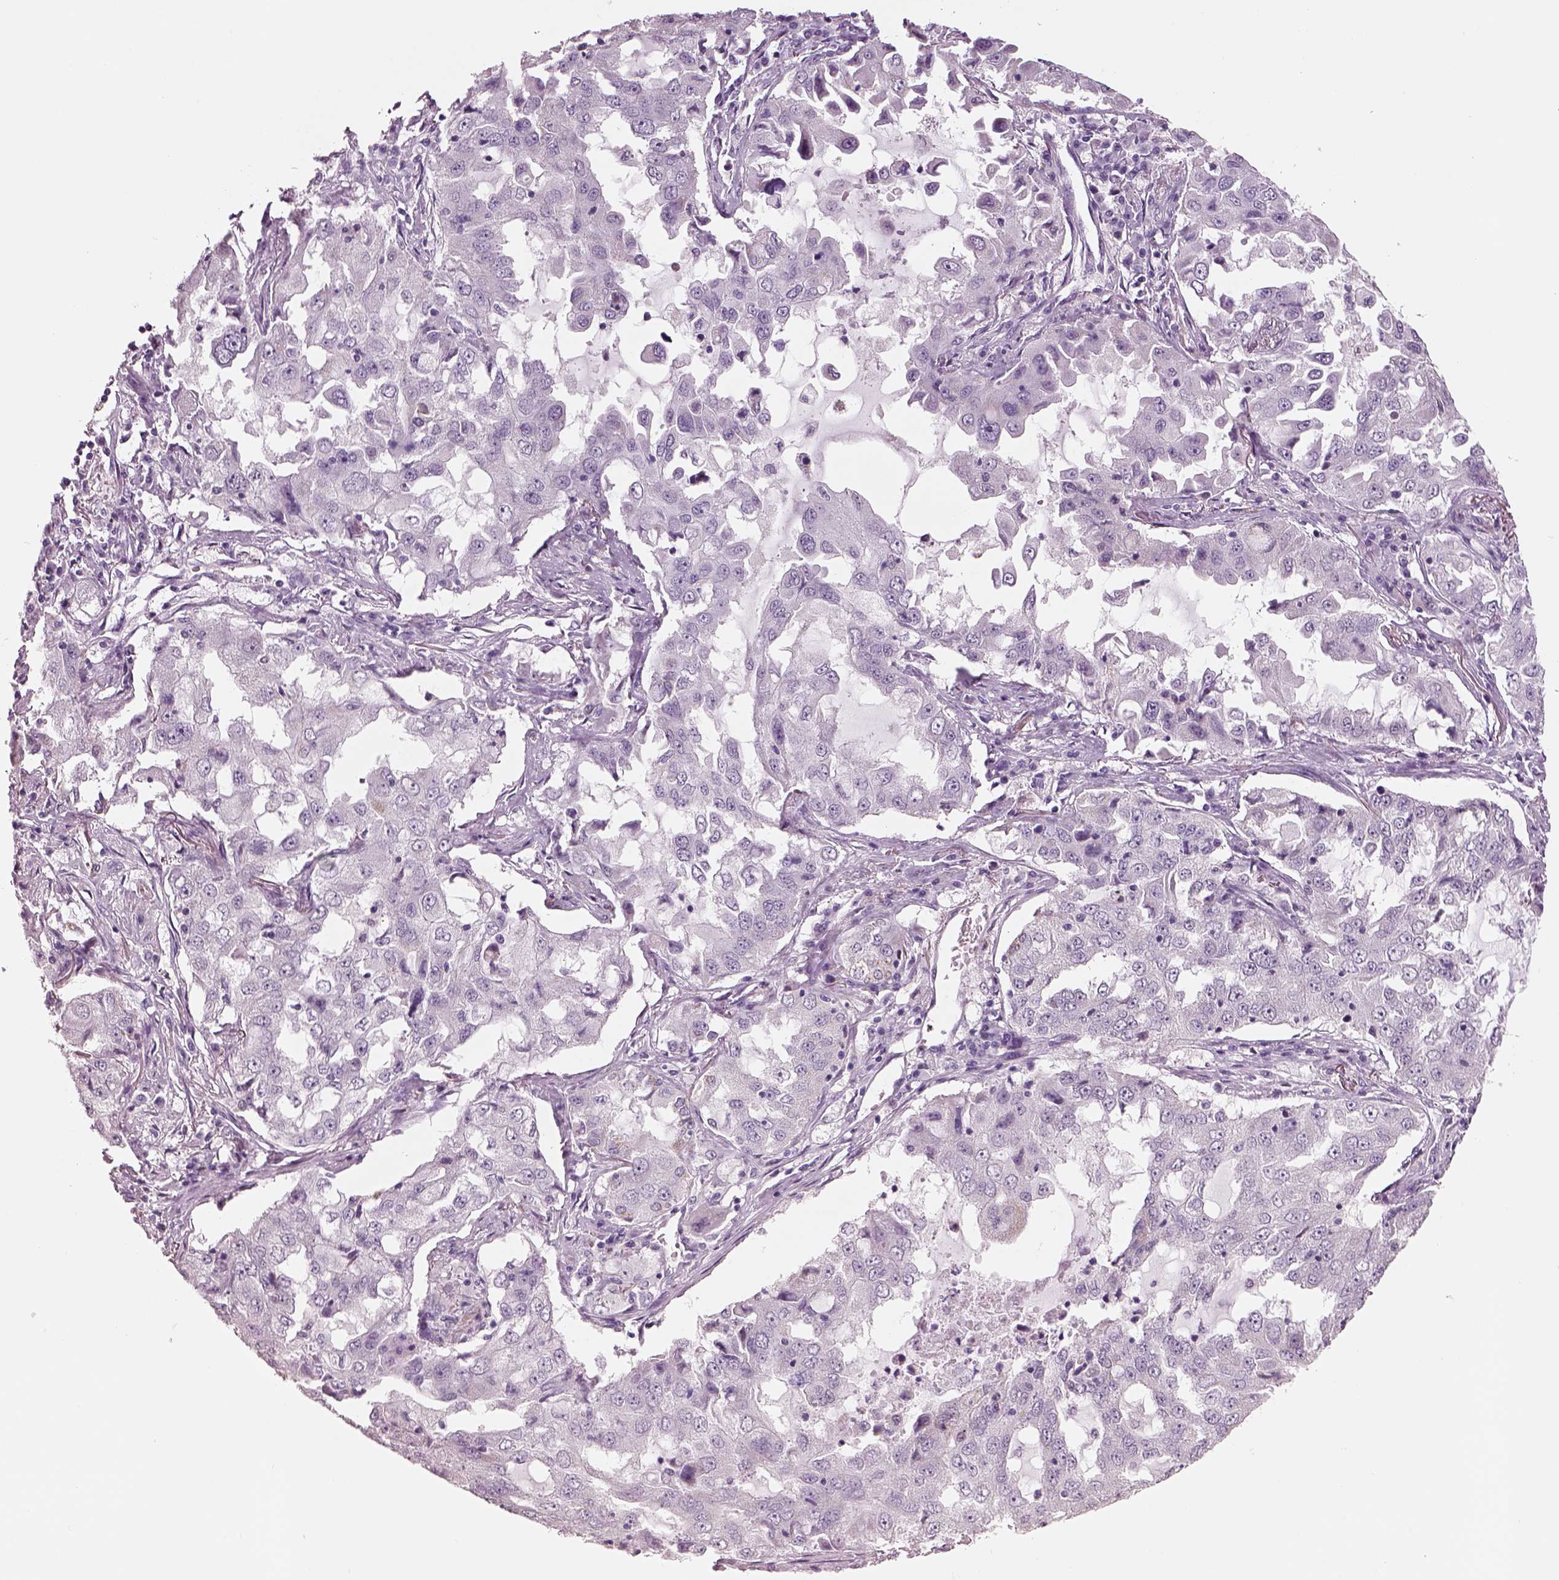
{"staining": {"intensity": "negative", "quantity": "none", "location": "none"}, "tissue": "lung cancer", "cell_type": "Tumor cells", "image_type": "cancer", "snomed": [{"axis": "morphology", "description": "Adenocarcinoma, NOS"}, {"axis": "topography", "description": "Lung"}], "caption": "Lung cancer stained for a protein using immunohistochemistry reveals no expression tumor cells.", "gene": "ELSPBP1", "patient": {"sex": "female", "age": 61}}